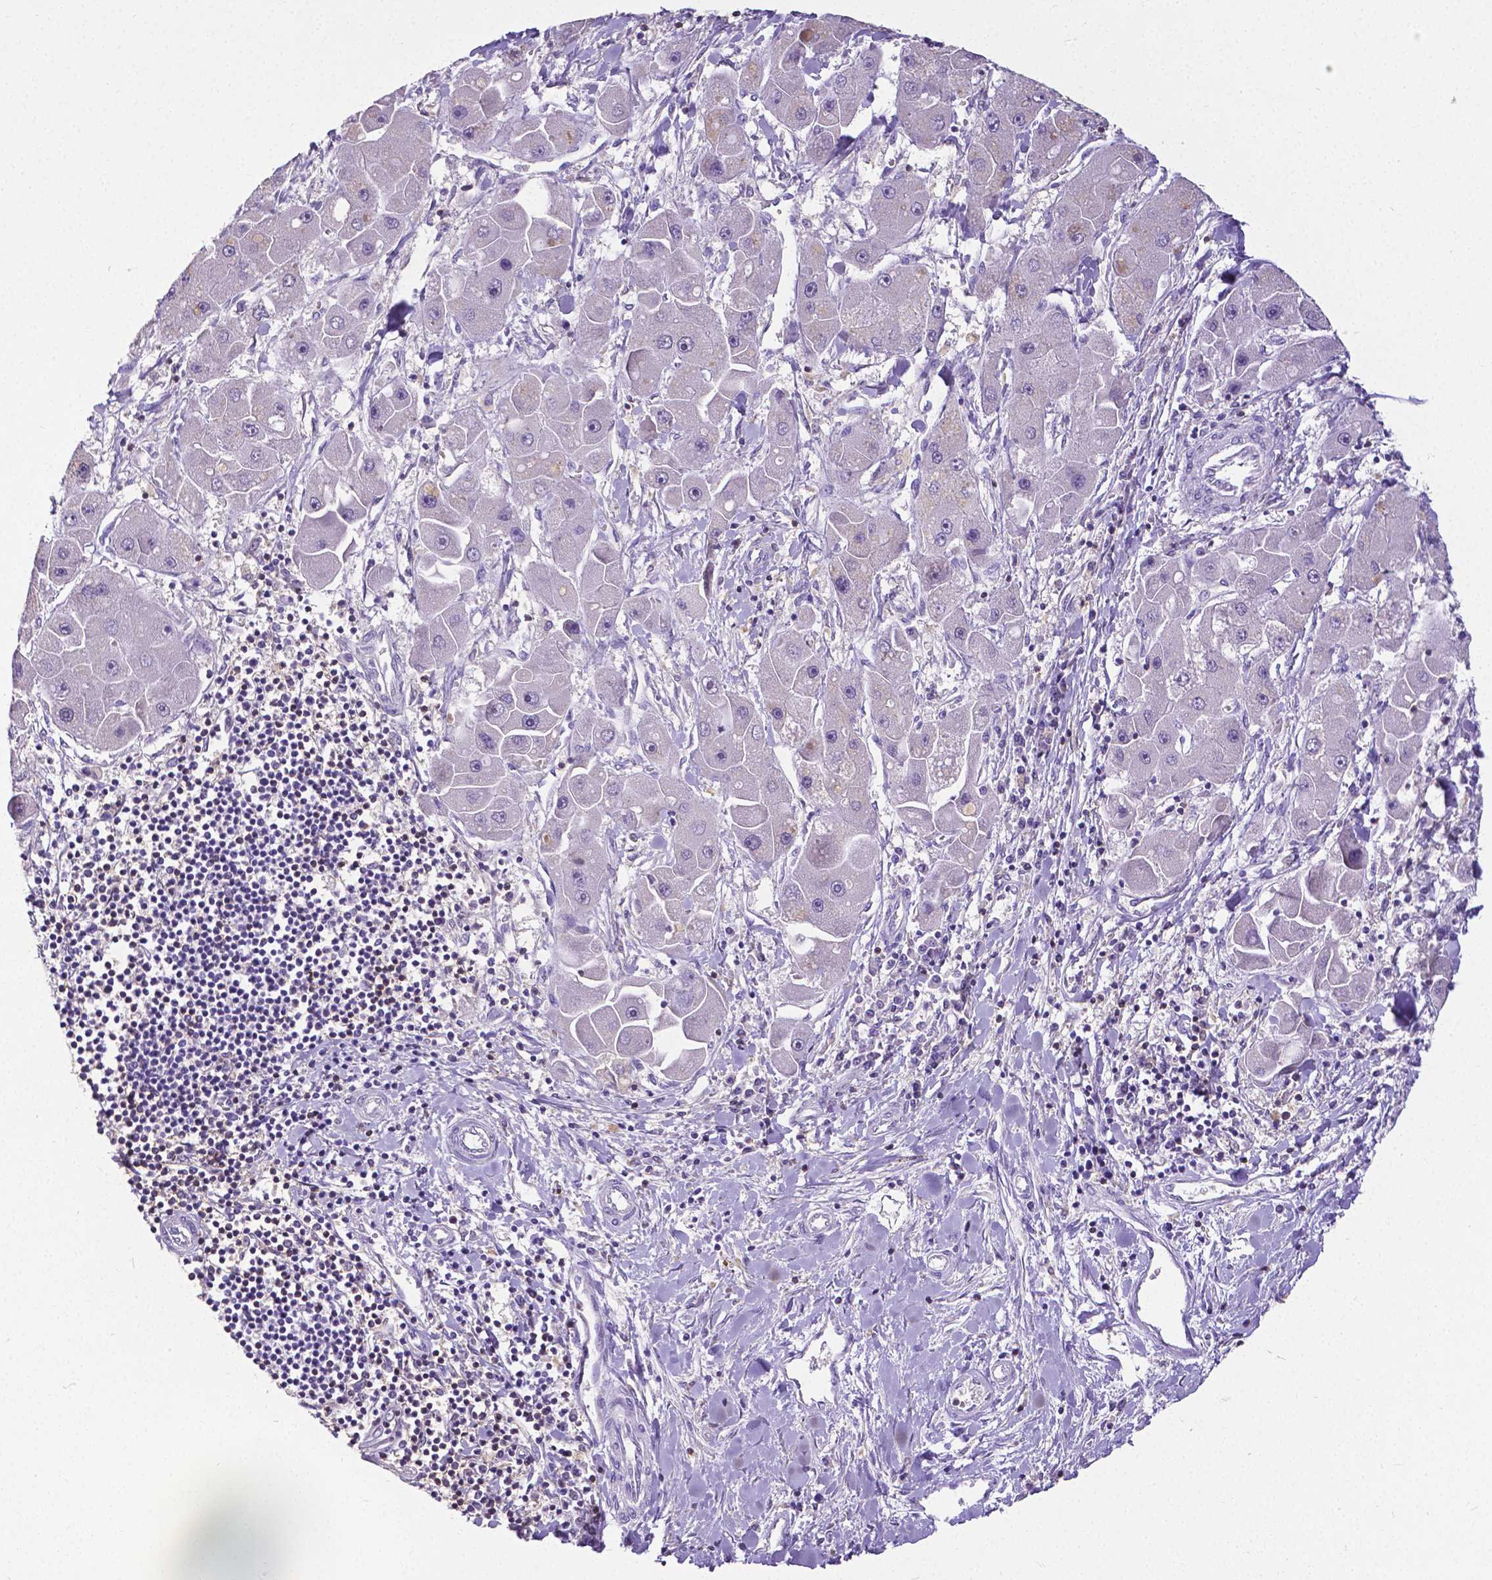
{"staining": {"intensity": "negative", "quantity": "none", "location": "none"}, "tissue": "liver cancer", "cell_type": "Tumor cells", "image_type": "cancer", "snomed": [{"axis": "morphology", "description": "Carcinoma, Hepatocellular, NOS"}, {"axis": "topography", "description": "Liver"}], "caption": "Tumor cells show no significant protein expression in liver cancer (hepatocellular carcinoma).", "gene": "CD4", "patient": {"sex": "male", "age": 24}}